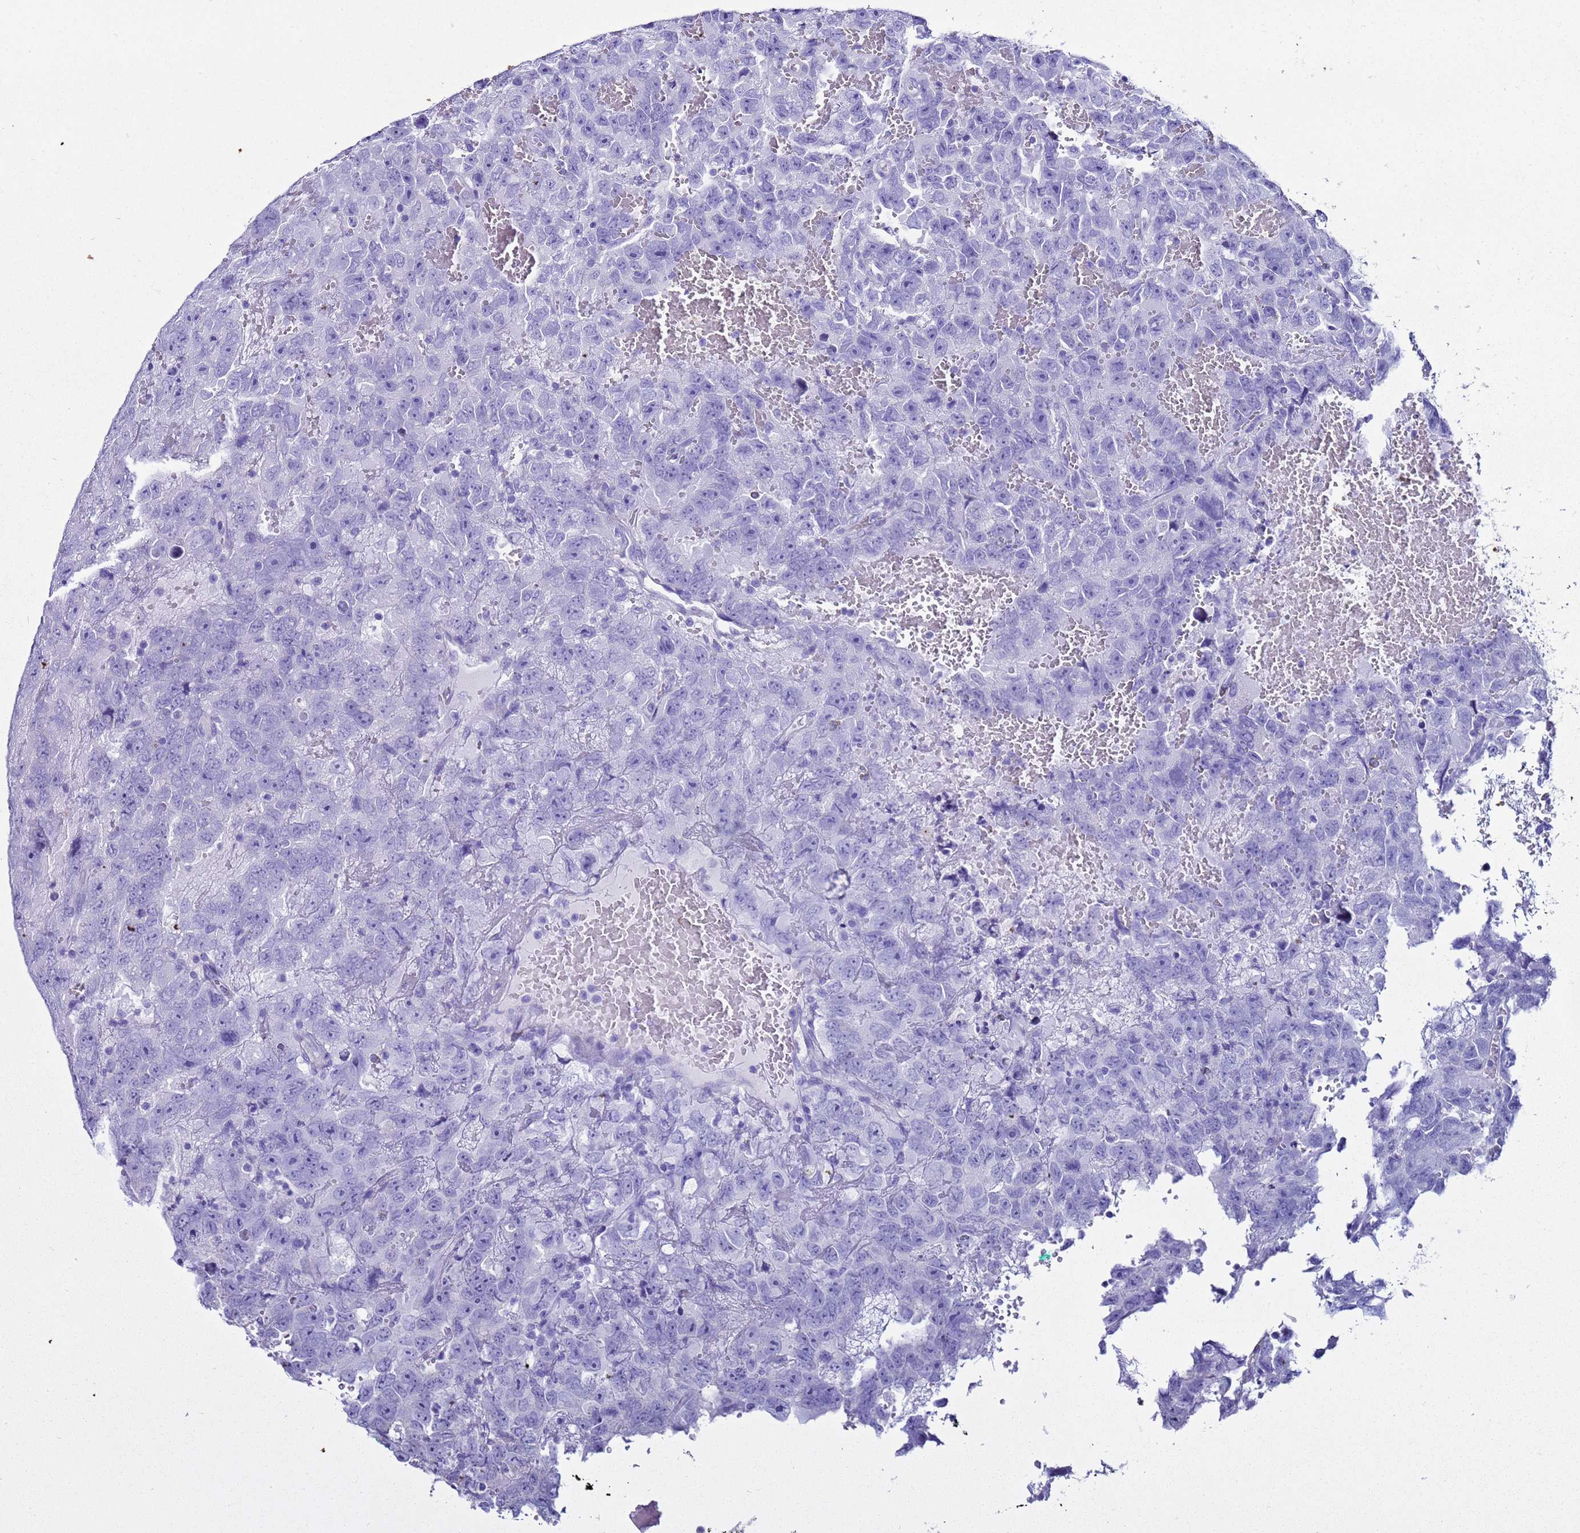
{"staining": {"intensity": "negative", "quantity": "none", "location": "none"}, "tissue": "testis cancer", "cell_type": "Tumor cells", "image_type": "cancer", "snomed": [{"axis": "morphology", "description": "Carcinoma, Embryonal, NOS"}, {"axis": "topography", "description": "Testis"}], "caption": "Tumor cells are negative for protein expression in human embryonal carcinoma (testis). (DAB (3,3'-diaminobenzidine) immunohistochemistry with hematoxylin counter stain).", "gene": "LCMT1", "patient": {"sex": "male", "age": 45}}